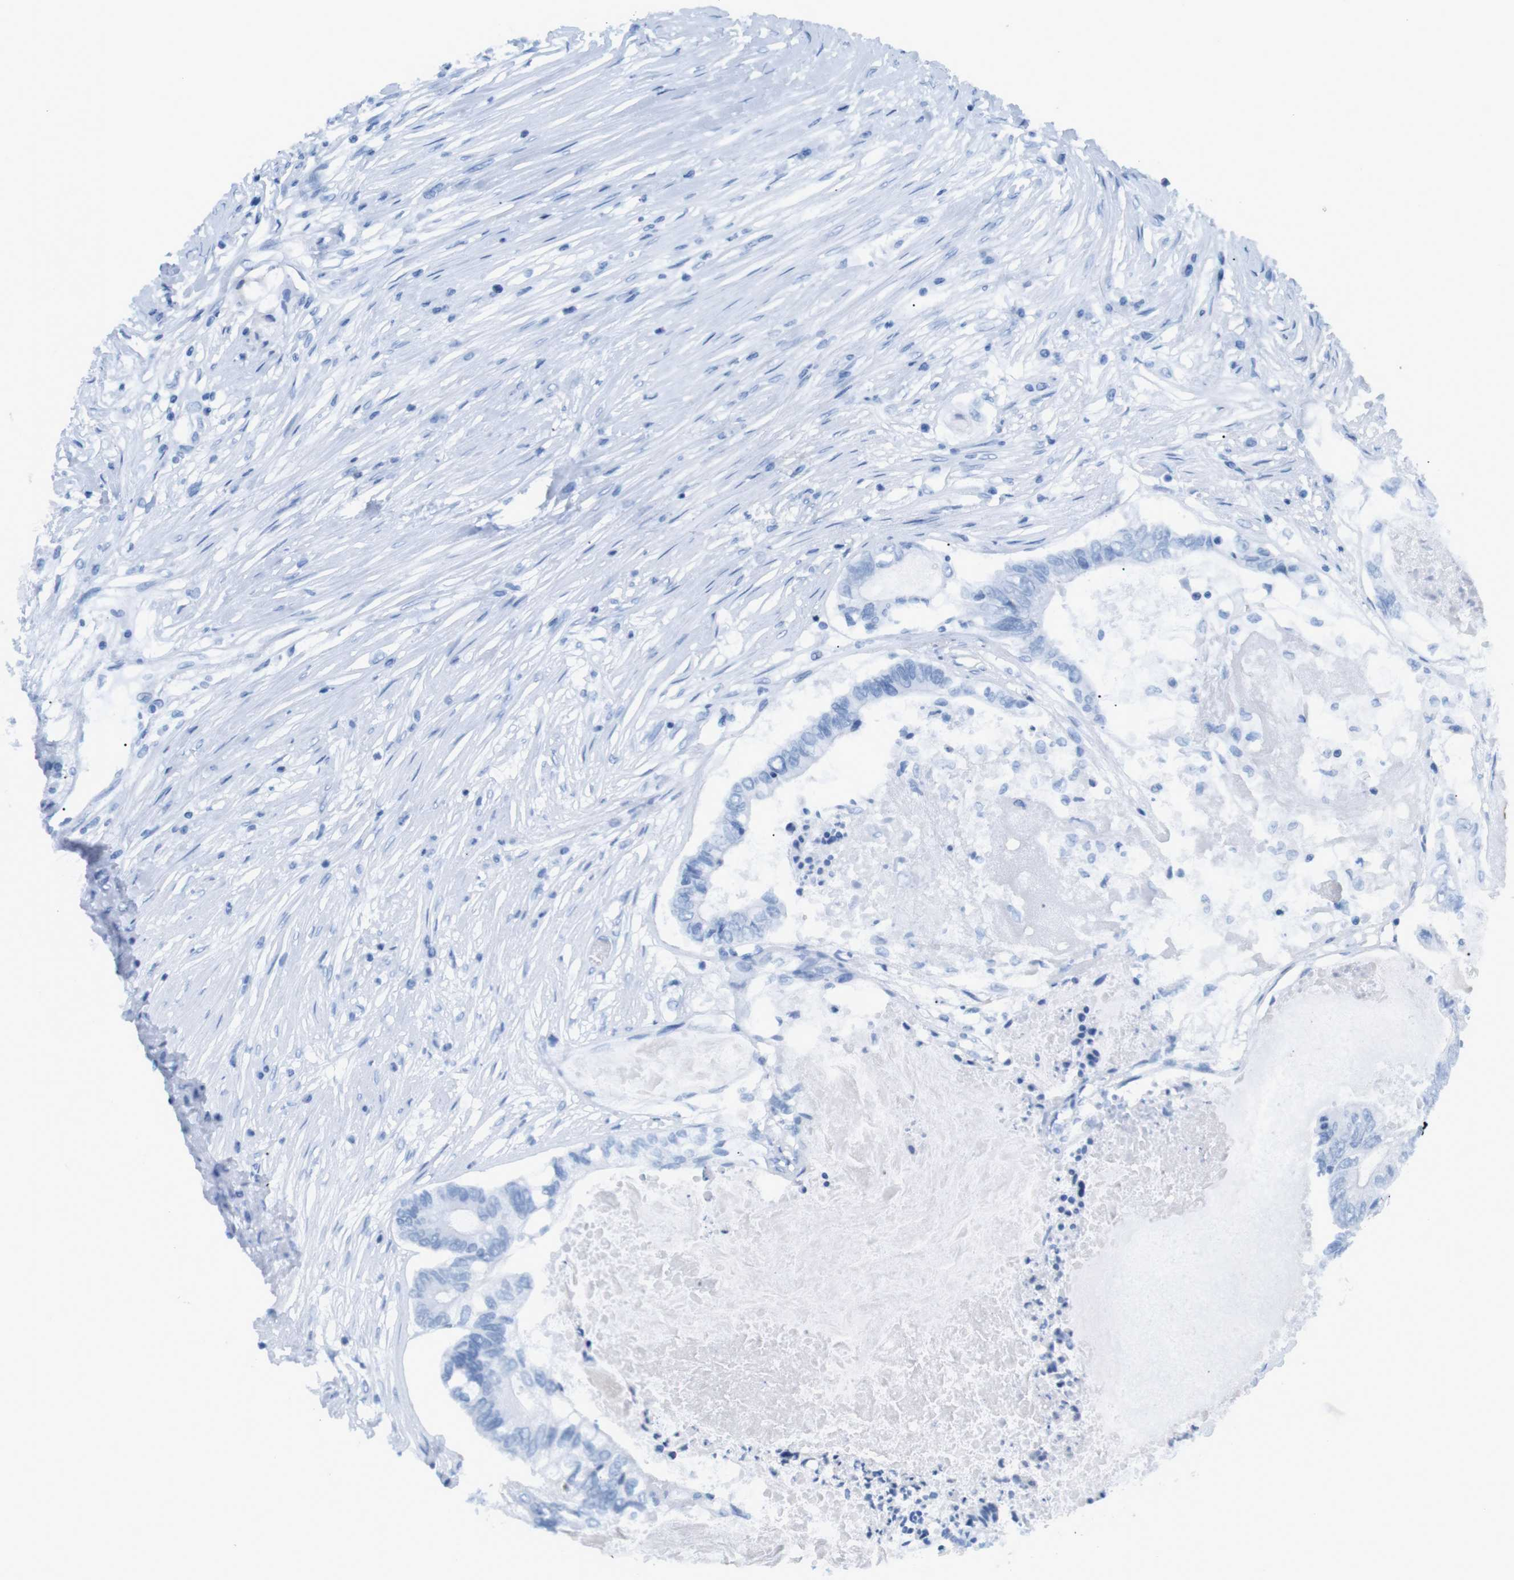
{"staining": {"intensity": "negative", "quantity": "none", "location": "none"}, "tissue": "colorectal cancer", "cell_type": "Tumor cells", "image_type": "cancer", "snomed": [{"axis": "morphology", "description": "Adenocarcinoma, NOS"}, {"axis": "topography", "description": "Rectum"}], "caption": "Immunohistochemical staining of human colorectal adenocarcinoma shows no significant positivity in tumor cells. The staining was performed using DAB to visualize the protein expression in brown, while the nuclei were stained in blue with hematoxylin (Magnification: 20x).", "gene": "TNFRSF4", "patient": {"sex": "male", "age": 63}}